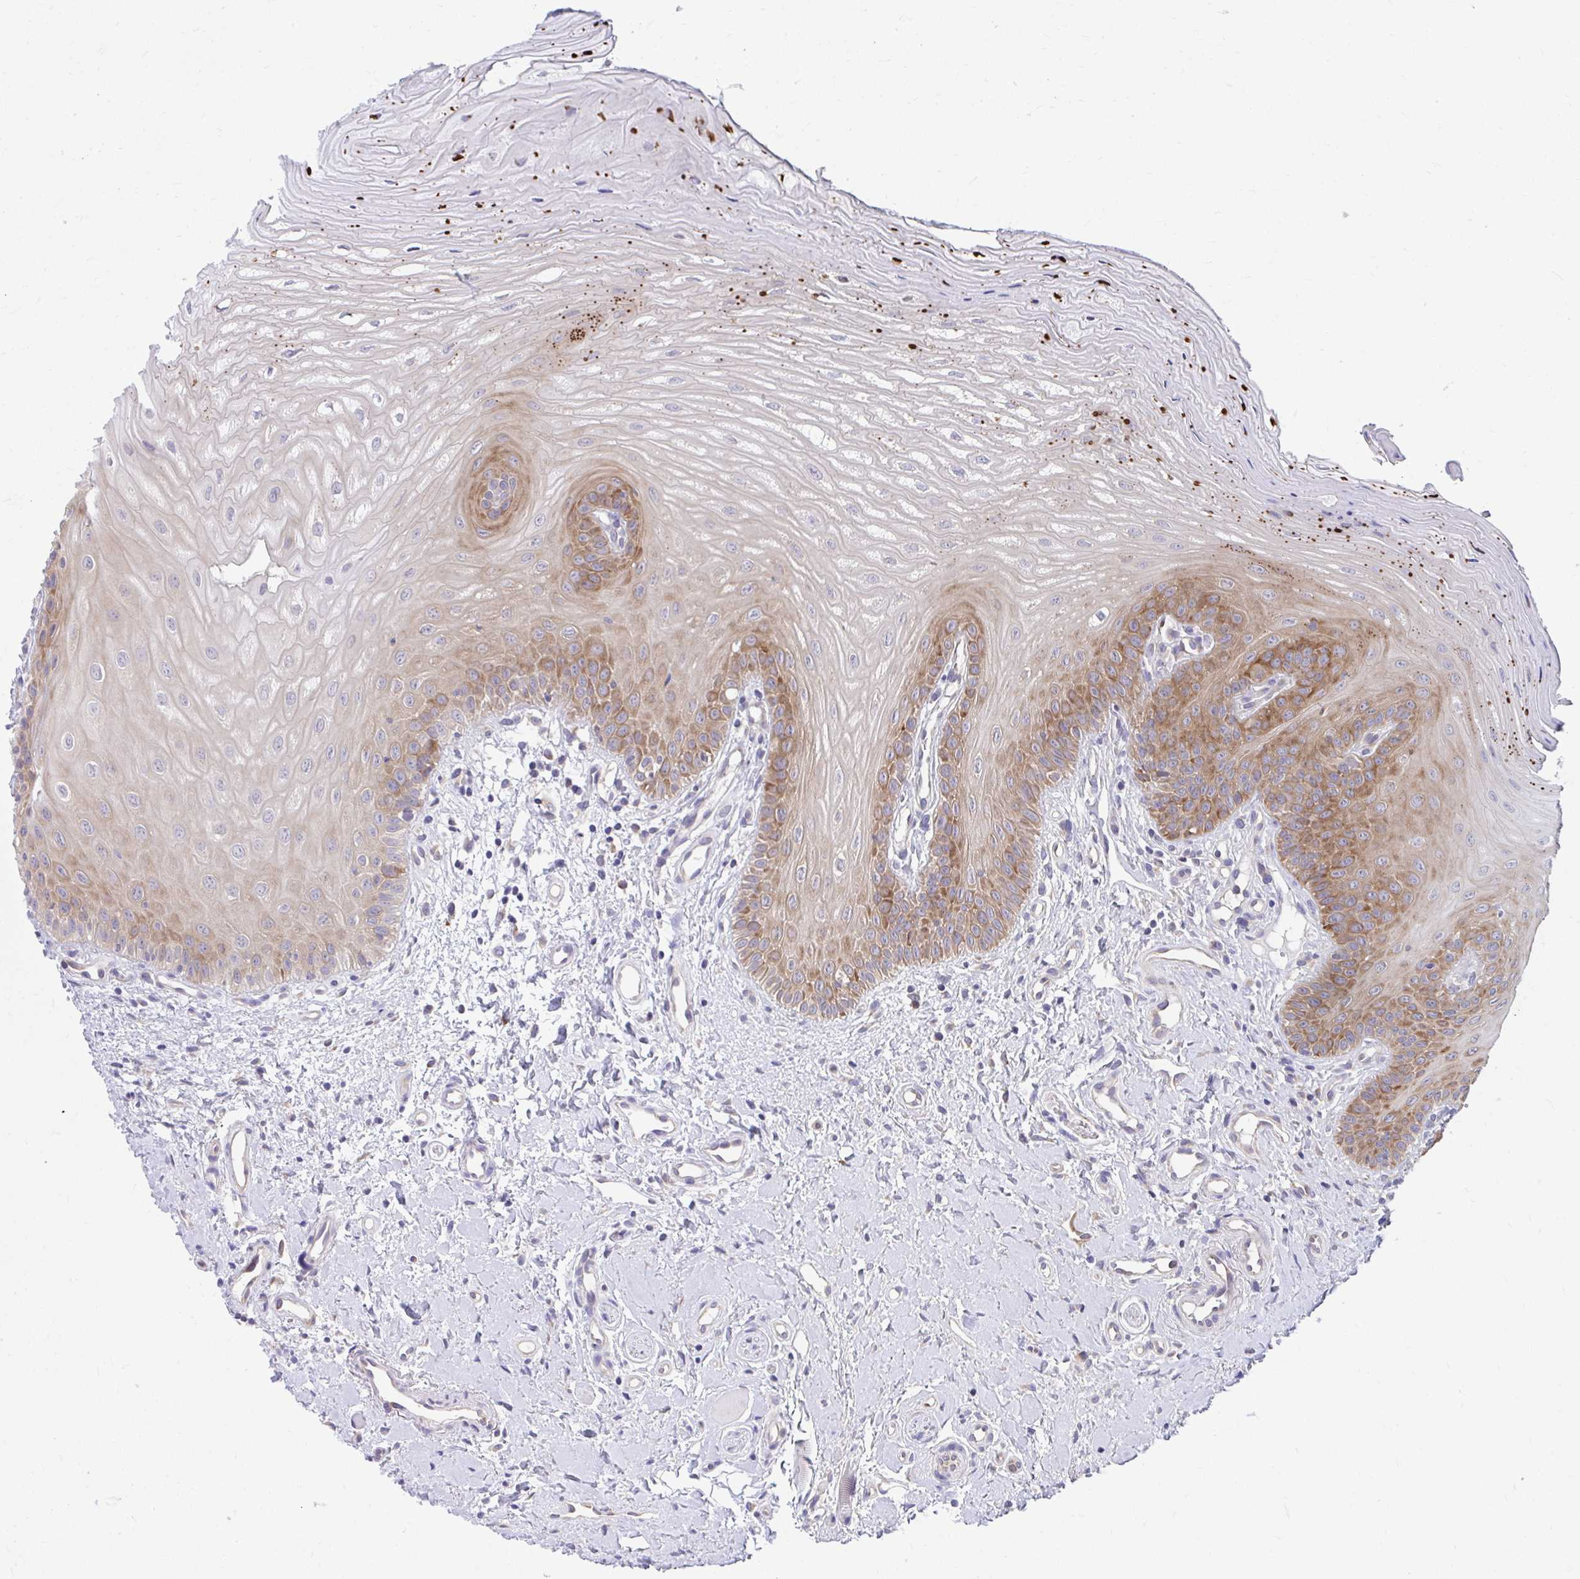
{"staining": {"intensity": "strong", "quantity": "25%-75%", "location": "cytoplasmic/membranous"}, "tissue": "oral mucosa", "cell_type": "Squamous epithelial cells", "image_type": "normal", "snomed": [{"axis": "morphology", "description": "Normal tissue, NOS"}, {"axis": "topography", "description": "Oral tissue"}], "caption": "High-power microscopy captured an immunohistochemistry (IHC) micrograph of benign oral mucosa, revealing strong cytoplasmic/membranous expression in about 25%-75% of squamous epithelial cells. The protein of interest is stained brown, and the nuclei are stained in blue (DAB (3,3'-diaminobenzidine) IHC with brightfield microscopy, high magnification).", "gene": "SELENON", "patient": {"sex": "female", "age": 73}}